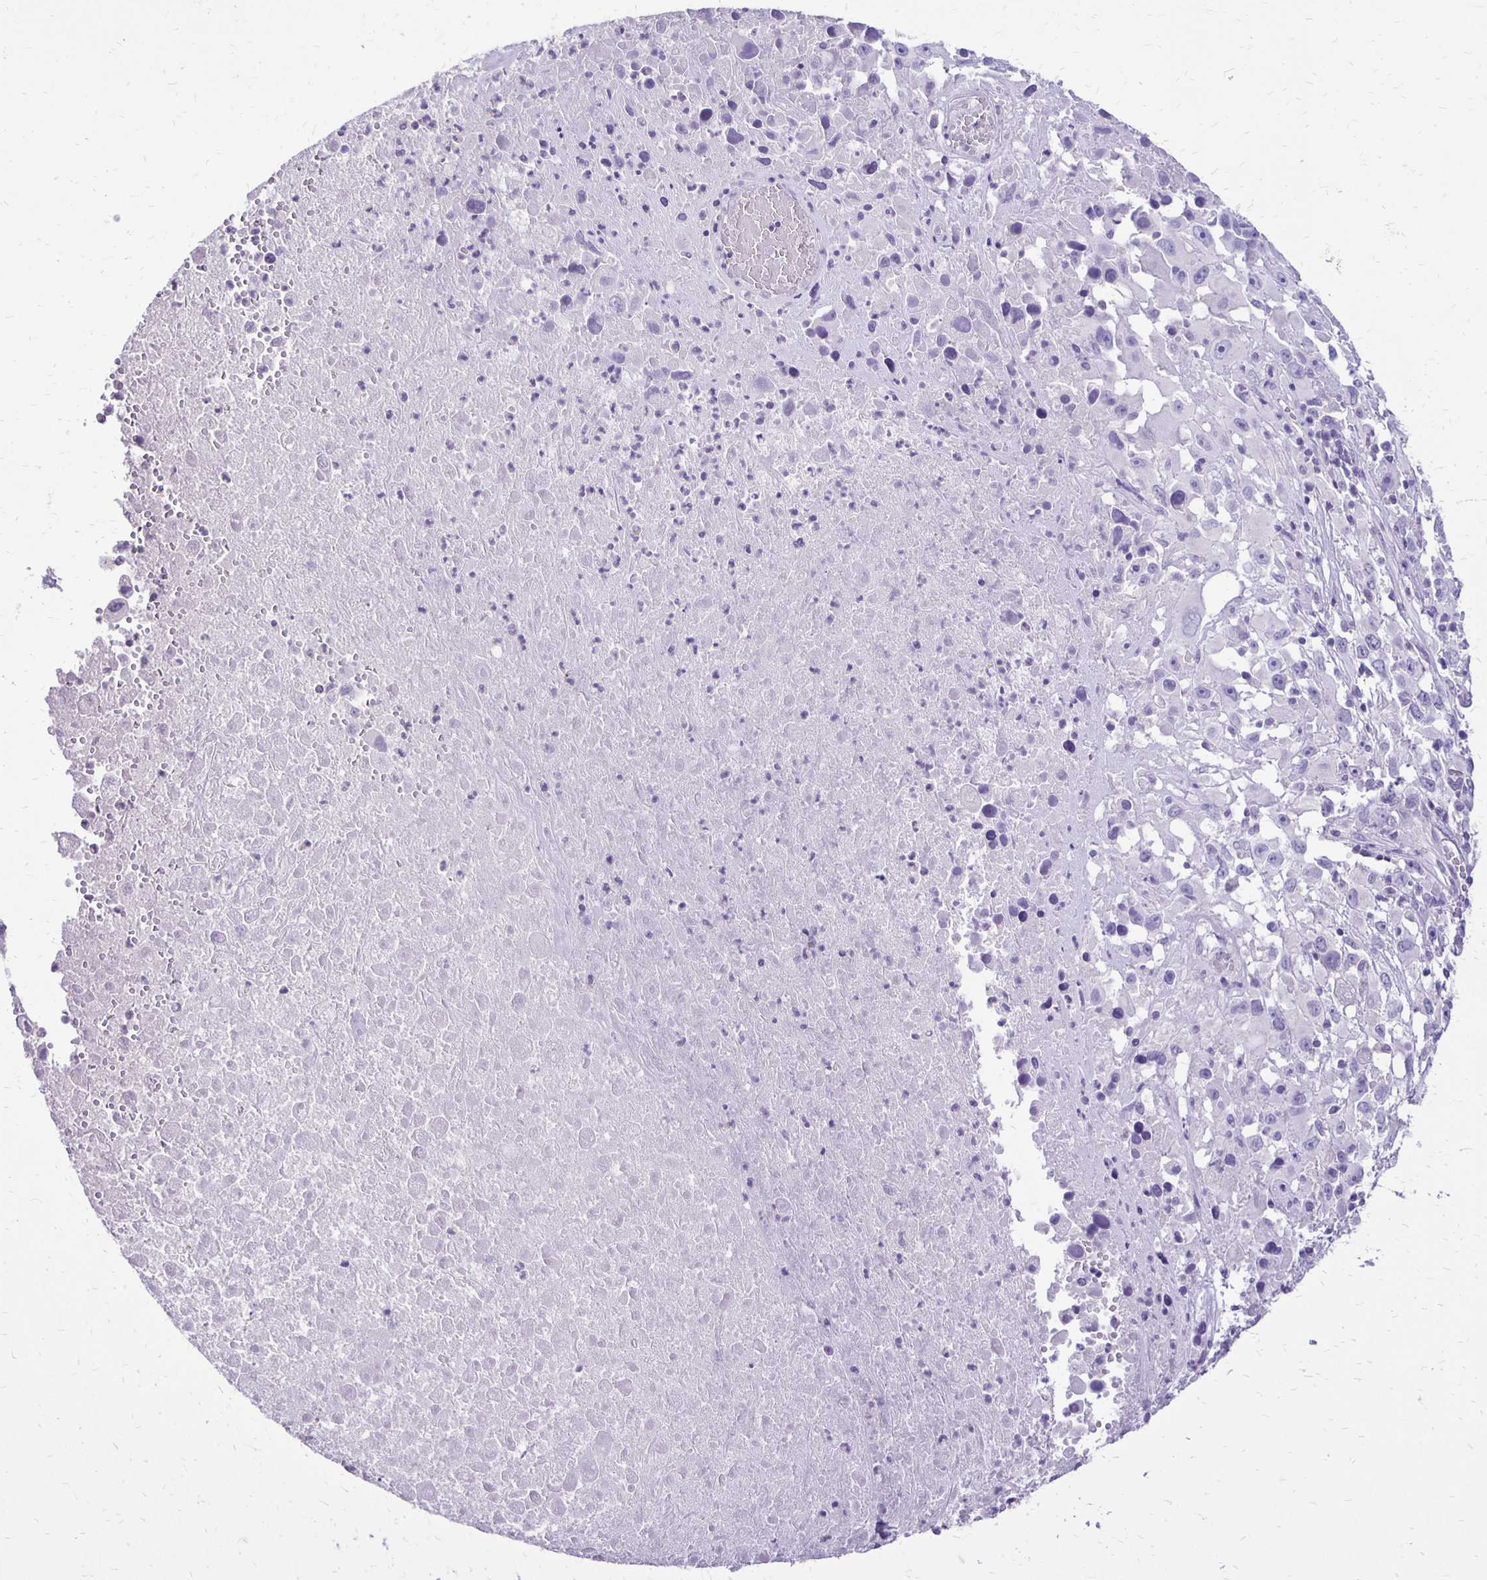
{"staining": {"intensity": "negative", "quantity": "none", "location": "none"}, "tissue": "melanoma", "cell_type": "Tumor cells", "image_type": "cancer", "snomed": [{"axis": "morphology", "description": "Malignant melanoma, Metastatic site"}, {"axis": "topography", "description": "Soft tissue"}], "caption": "DAB immunohistochemical staining of human melanoma exhibits no significant staining in tumor cells. (DAB (3,3'-diaminobenzidine) IHC visualized using brightfield microscopy, high magnification).", "gene": "ANKRD45", "patient": {"sex": "male", "age": 50}}